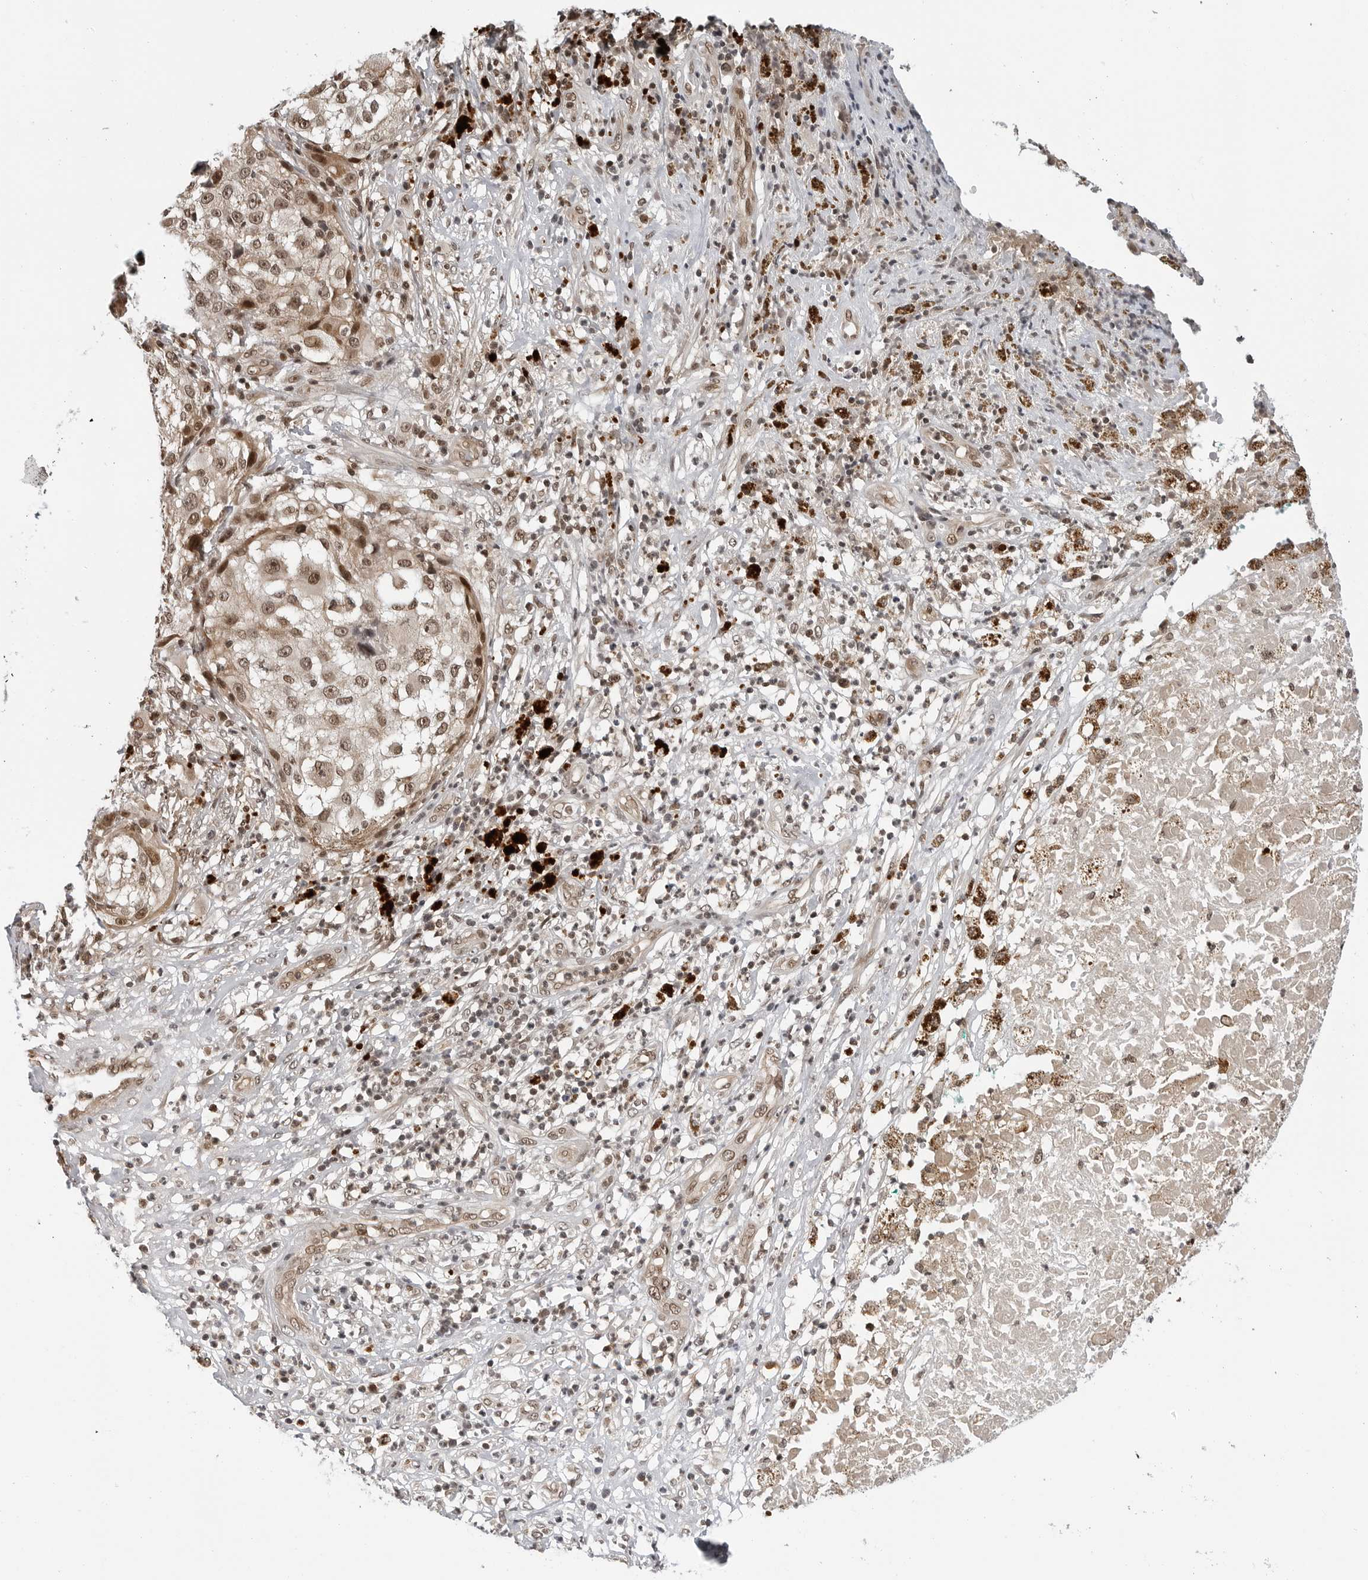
{"staining": {"intensity": "moderate", "quantity": ">75%", "location": "cytoplasmic/membranous,nuclear"}, "tissue": "melanoma", "cell_type": "Tumor cells", "image_type": "cancer", "snomed": [{"axis": "morphology", "description": "Necrosis, NOS"}, {"axis": "morphology", "description": "Malignant melanoma, NOS"}, {"axis": "topography", "description": "Skin"}], "caption": "Melanoma stained with a protein marker displays moderate staining in tumor cells.", "gene": "C8orf33", "patient": {"sex": "female", "age": 87}}